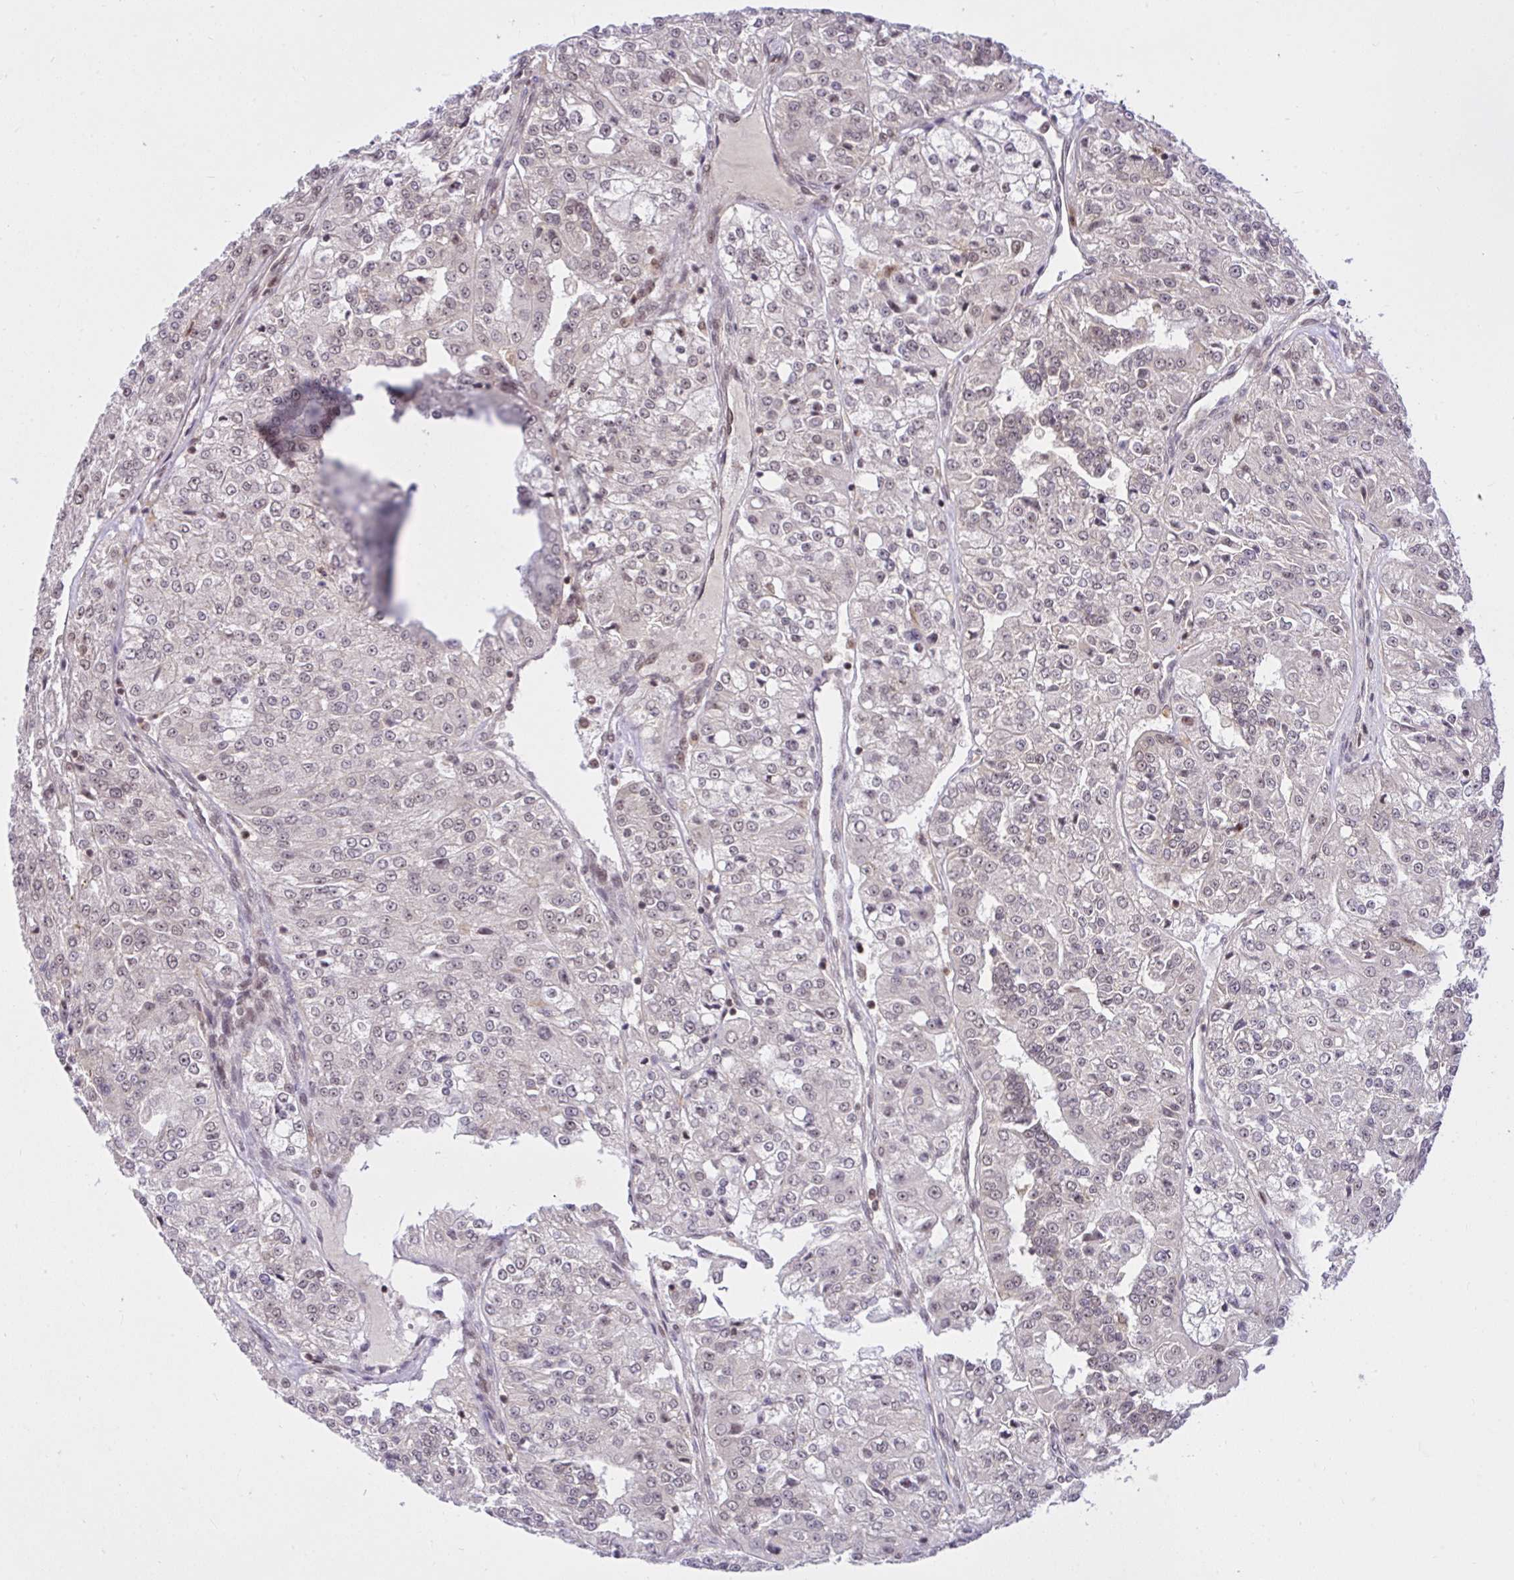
{"staining": {"intensity": "weak", "quantity": "<25%", "location": "nuclear"}, "tissue": "renal cancer", "cell_type": "Tumor cells", "image_type": "cancer", "snomed": [{"axis": "morphology", "description": "Adenocarcinoma, NOS"}, {"axis": "topography", "description": "Kidney"}], "caption": "High power microscopy image of an immunohistochemistry (IHC) micrograph of renal adenocarcinoma, revealing no significant positivity in tumor cells.", "gene": "CCDC12", "patient": {"sex": "female", "age": 63}}